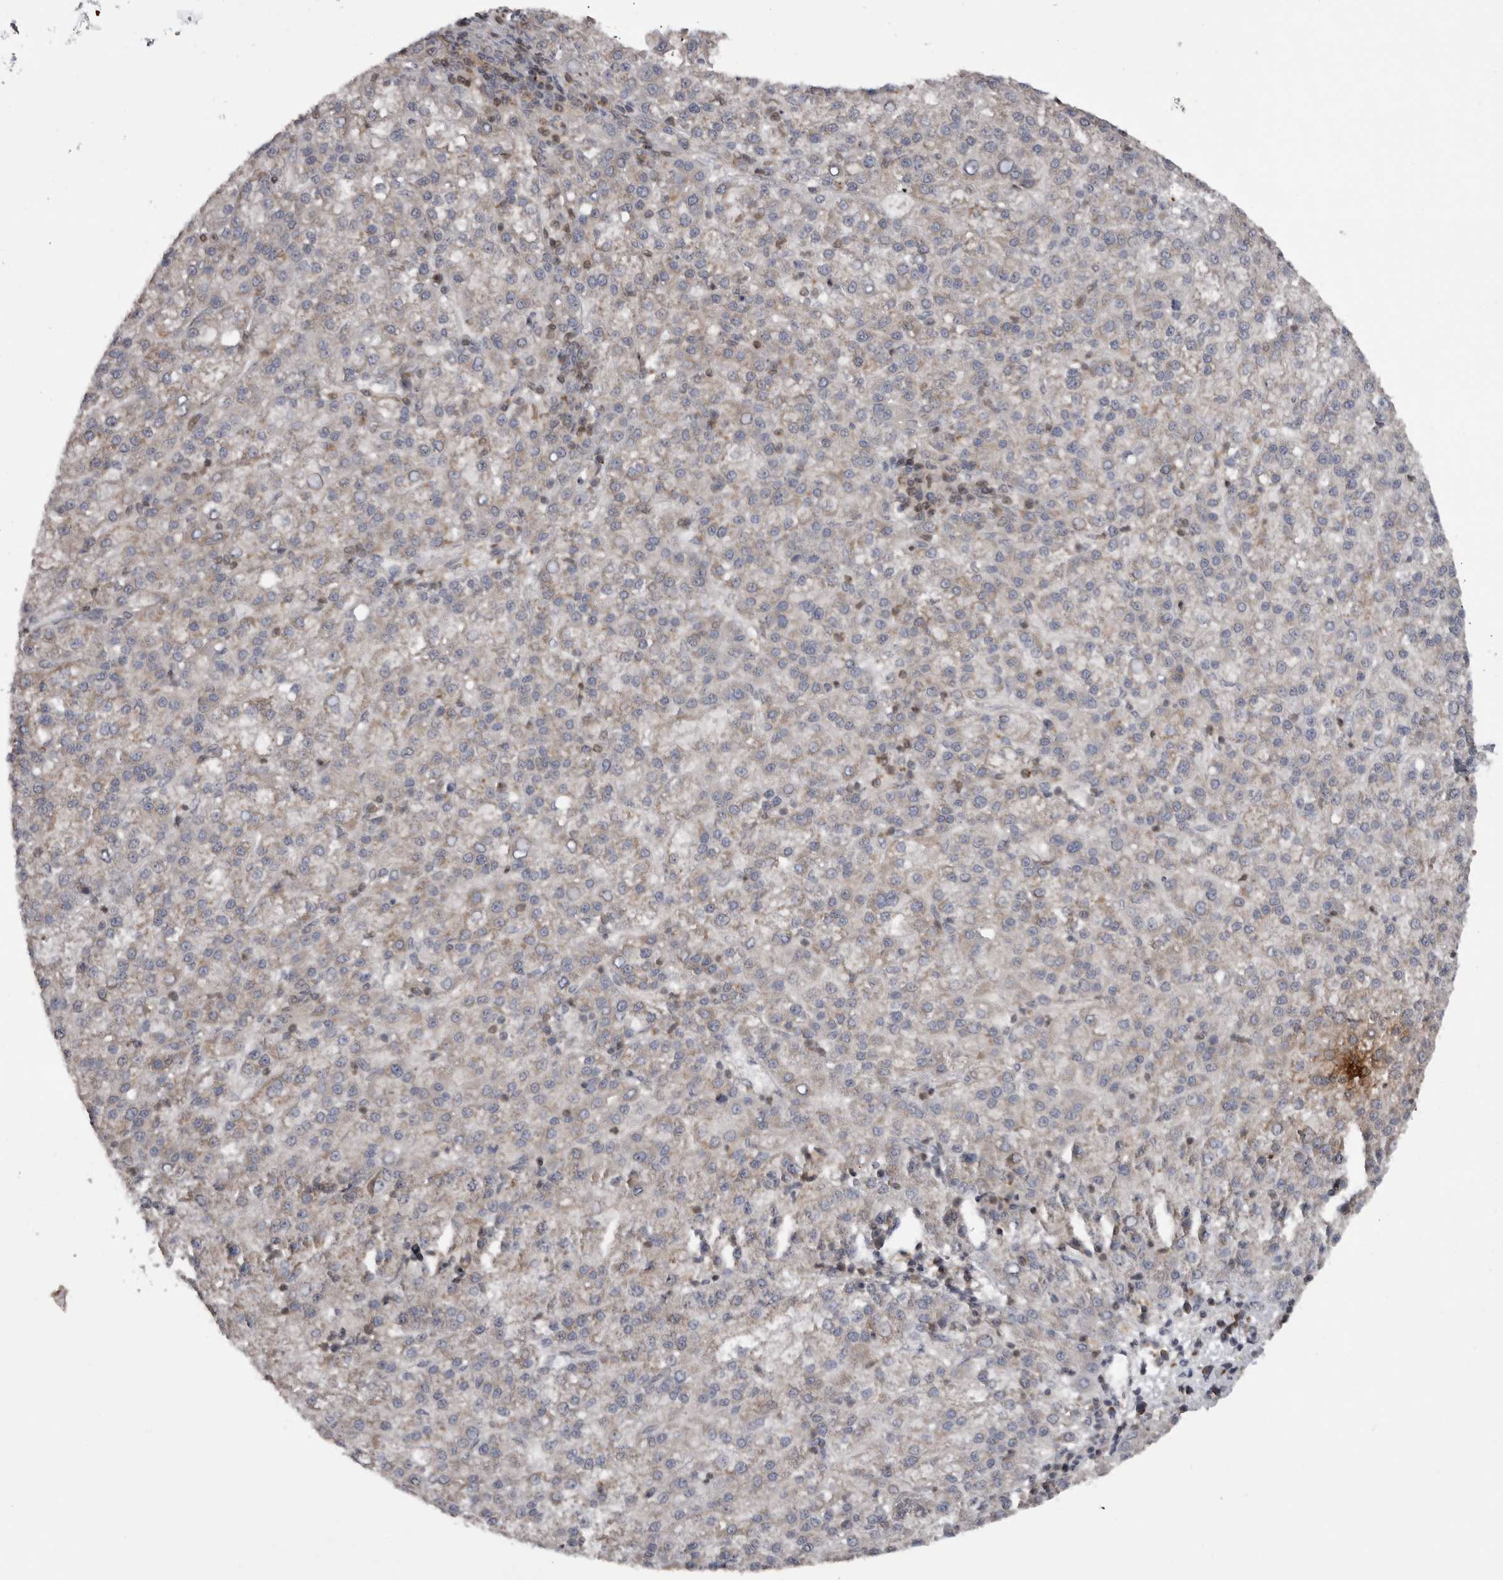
{"staining": {"intensity": "negative", "quantity": "none", "location": "none"}, "tissue": "liver cancer", "cell_type": "Tumor cells", "image_type": "cancer", "snomed": [{"axis": "morphology", "description": "Carcinoma, Hepatocellular, NOS"}, {"axis": "topography", "description": "Liver"}], "caption": "Human hepatocellular carcinoma (liver) stained for a protein using immunohistochemistry displays no expression in tumor cells.", "gene": "MAPK13", "patient": {"sex": "female", "age": 58}}